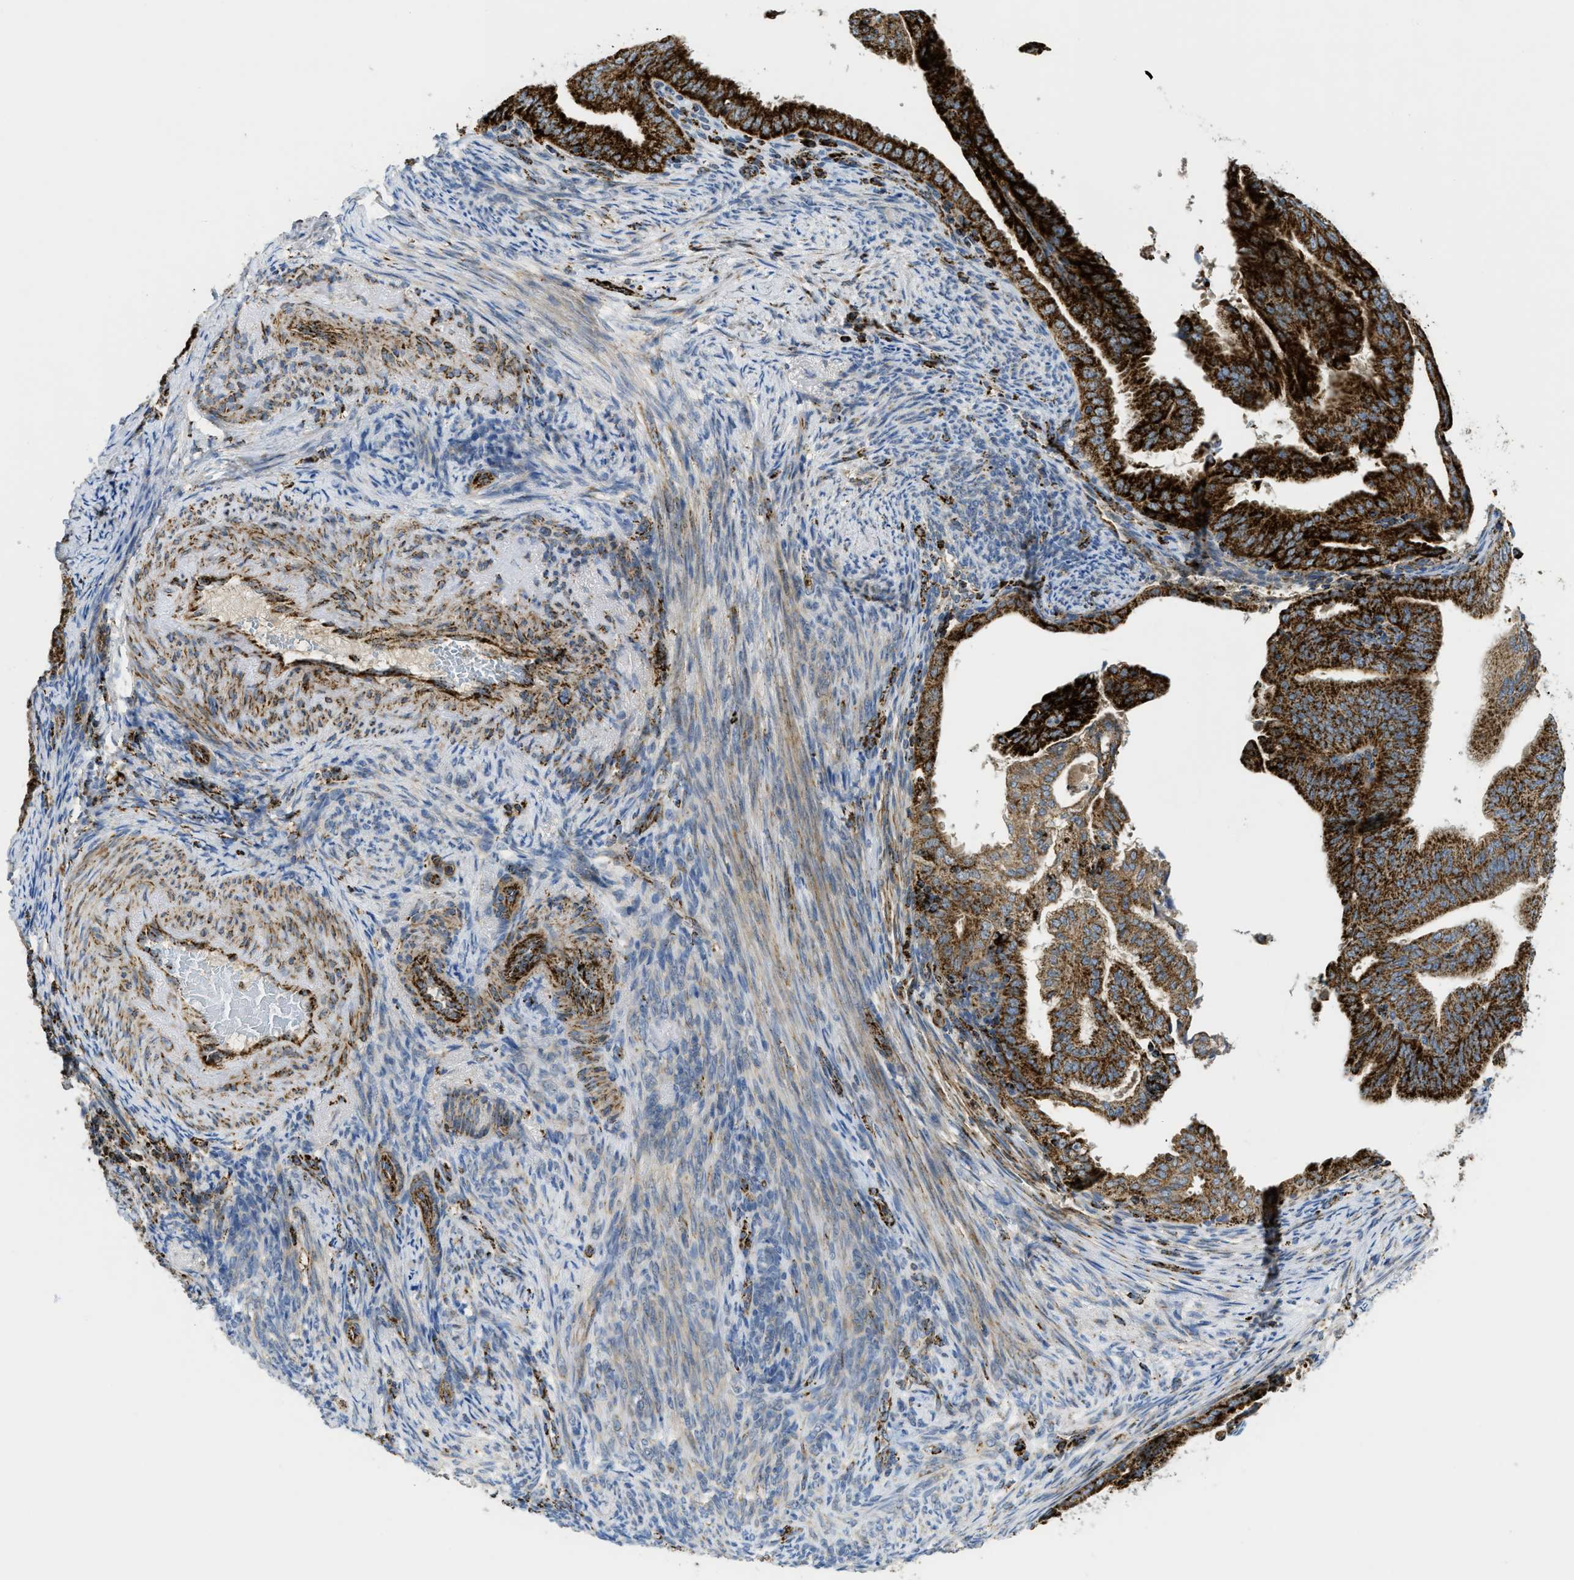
{"staining": {"intensity": "strong", "quantity": ">75%", "location": "cytoplasmic/membranous"}, "tissue": "endometrial cancer", "cell_type": "Tumor cells", "image_type": "cancer", "snomed": [{"axis": "morphology", "description": "Adenocarcinoma, NOS"}, {"axis": "topography", "description": "Endometrium"}], "caption": "IHC of endometrial cancer (adenocarcinoma) reveals high levels of strong cytoplasmic/membranous expression in approximately >75% of tumor cells.", "gene": "SQOR", "patient": {"sex": "female", "age": 58}}